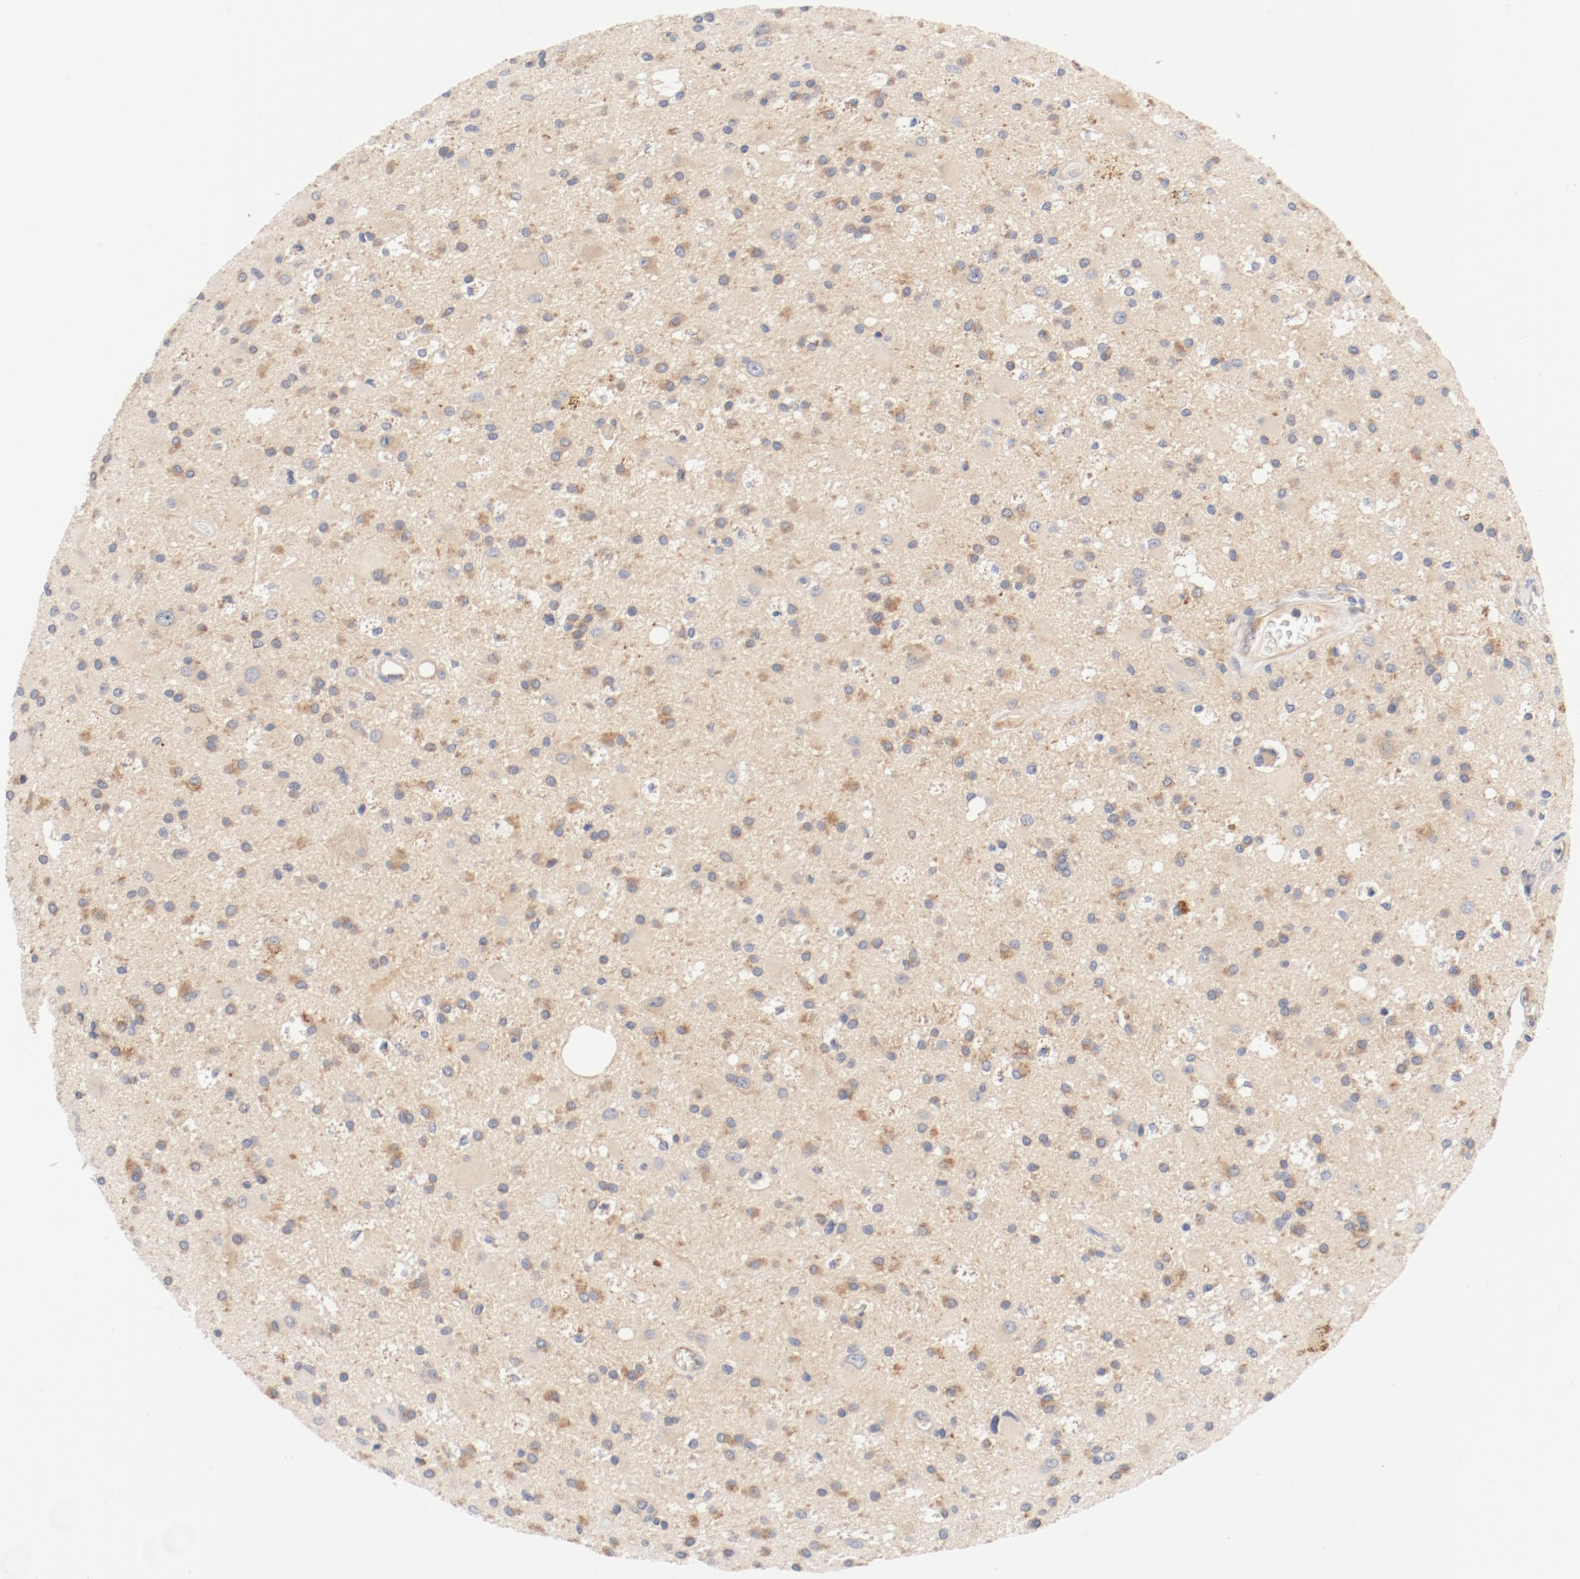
{"staining": {"intensity": "moderate", "quantity": "25%-75%", "location": "cytoplasmic/membranous"}, "tissue": "glioma", "cell_type": "Tumor cells", "image_type": "cancer", "snomed": [{"axis": "morphology", "description": "Glioma, malignant, Low grade"}, {"axis": "topography", "description": "Brain"}], "caption": "Brown immunohistochemical staining in glioma displays moderate cytoplasmic/membranous staining in approximately 25%-75% of tumor cells.", "gene": "DYNC1H1", "patient": {"sex": "male", "age": 58}}